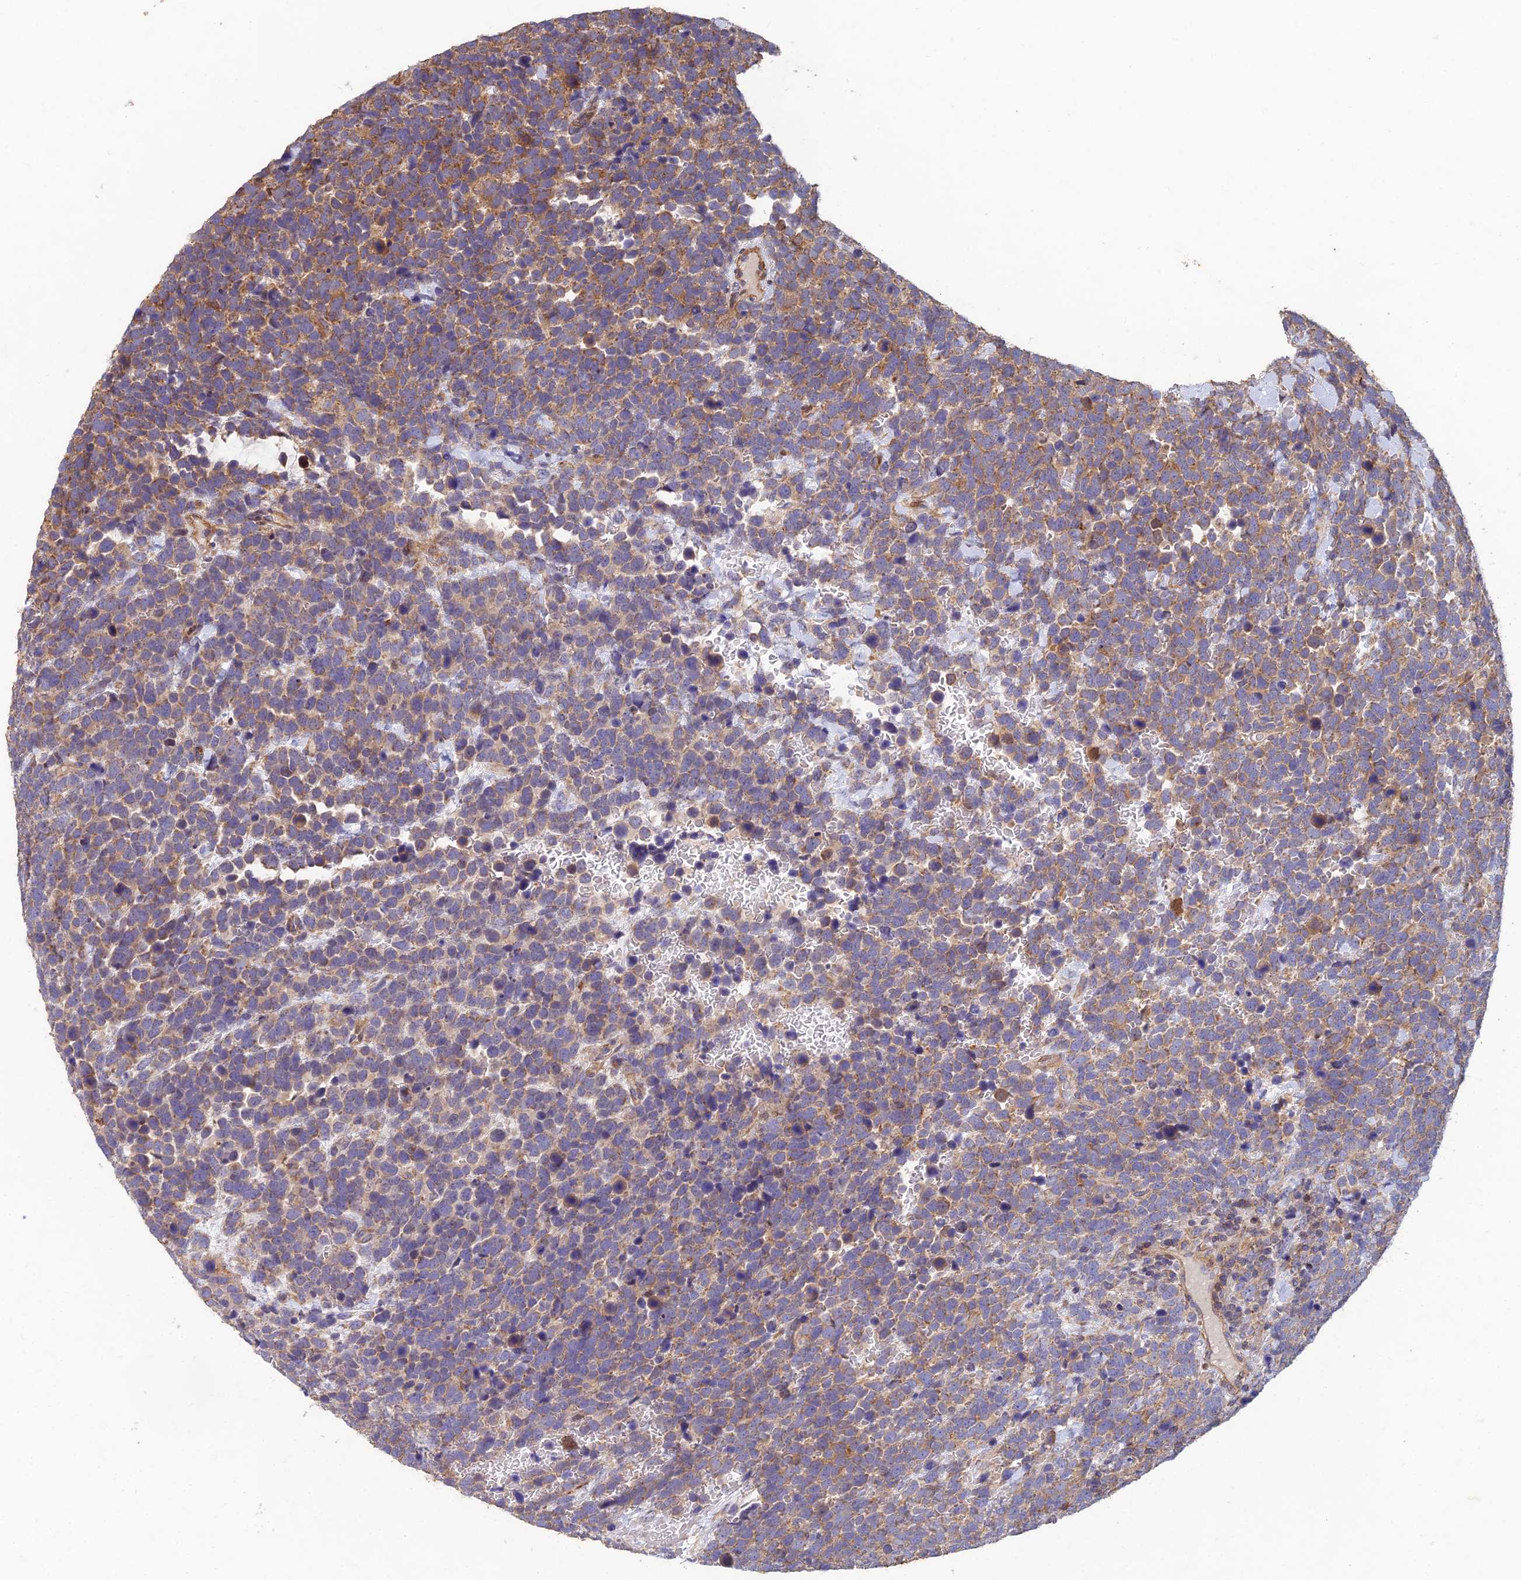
{"staining": {"intensity": "moderate", "quantity": "25%-75%", "location": "cytoplasmic/membranous"}, "tissue": "urothelial cancer", "cell_type": "Tumor cells", "image_type": "cancer", "snomed": [{"axis": "morphology", "description": "Urothelial carcinoma, High grade"}, {"axis": "topography", "description": "Urinary bladder"}], "caption": "Brown immunohistochemical staining in urothelial cancer exhibits moderate cytoplasmic/membranous expression in approximately 25%-75% of tumor cells.", "gene": "RELCH", "patient": {"sex": "female", "age": 82}}